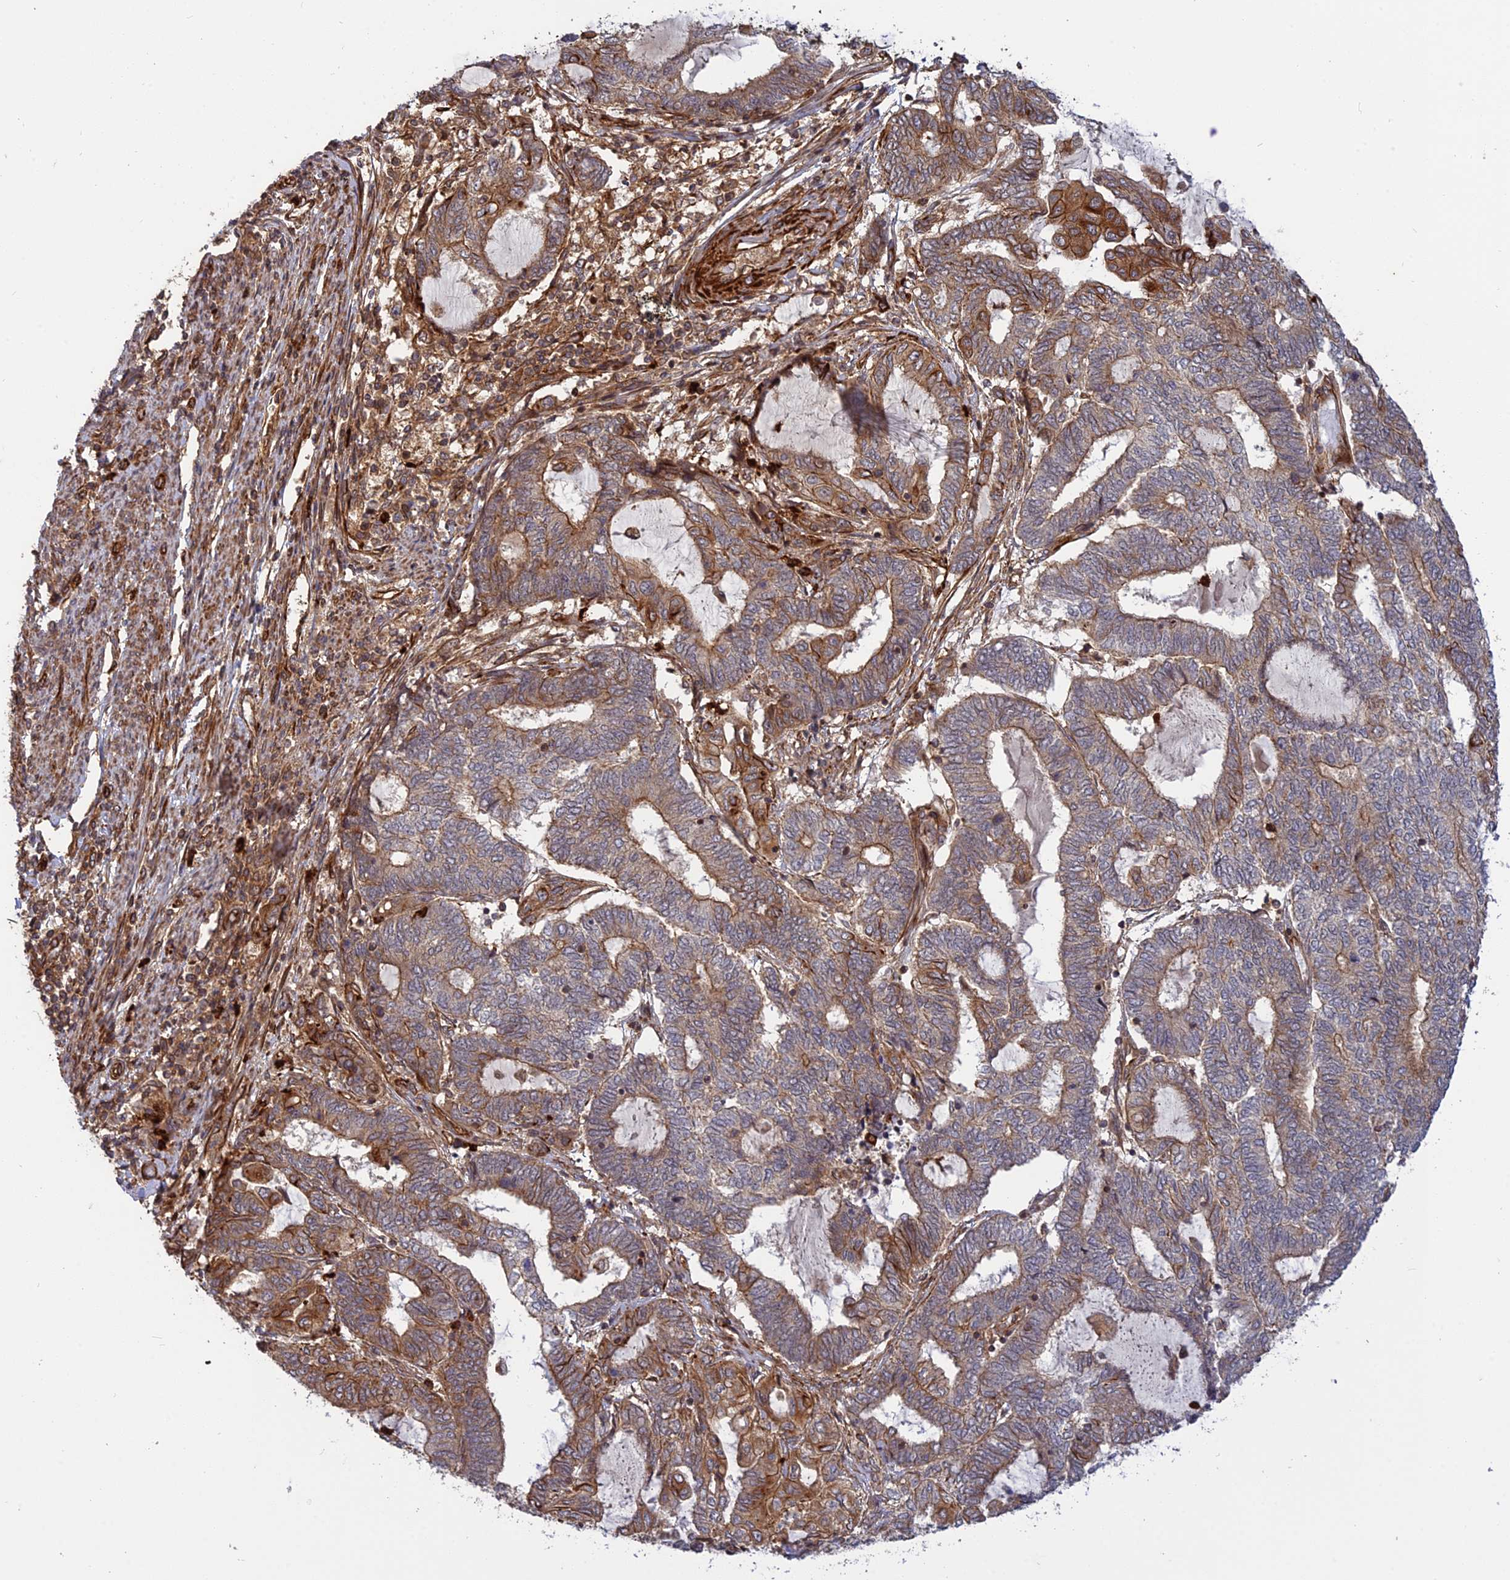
{"staining": {"intensity": "moderate", "quantity": ">75%", "location": "cytoplasmic/membranous"}, "tissue": "endometrial cancer", "cell_type": "Tumor cells", "image_type": "cancer", "snomed": [{"axis": "morphology", "description": "Adenocarcinoma, NOS"}, {"axis": "topography", "description": "Uterus"}, {"axis": "topography", "description": "Endometrium"}], "caption": "Protein analysis of endometrial cancer tissue exhibits moderate cytoplasmic/membranous positivity in about >75% of tumor cells.", "gene": "PHLDB3", "patient": {"sex": "female", "age": 70}}